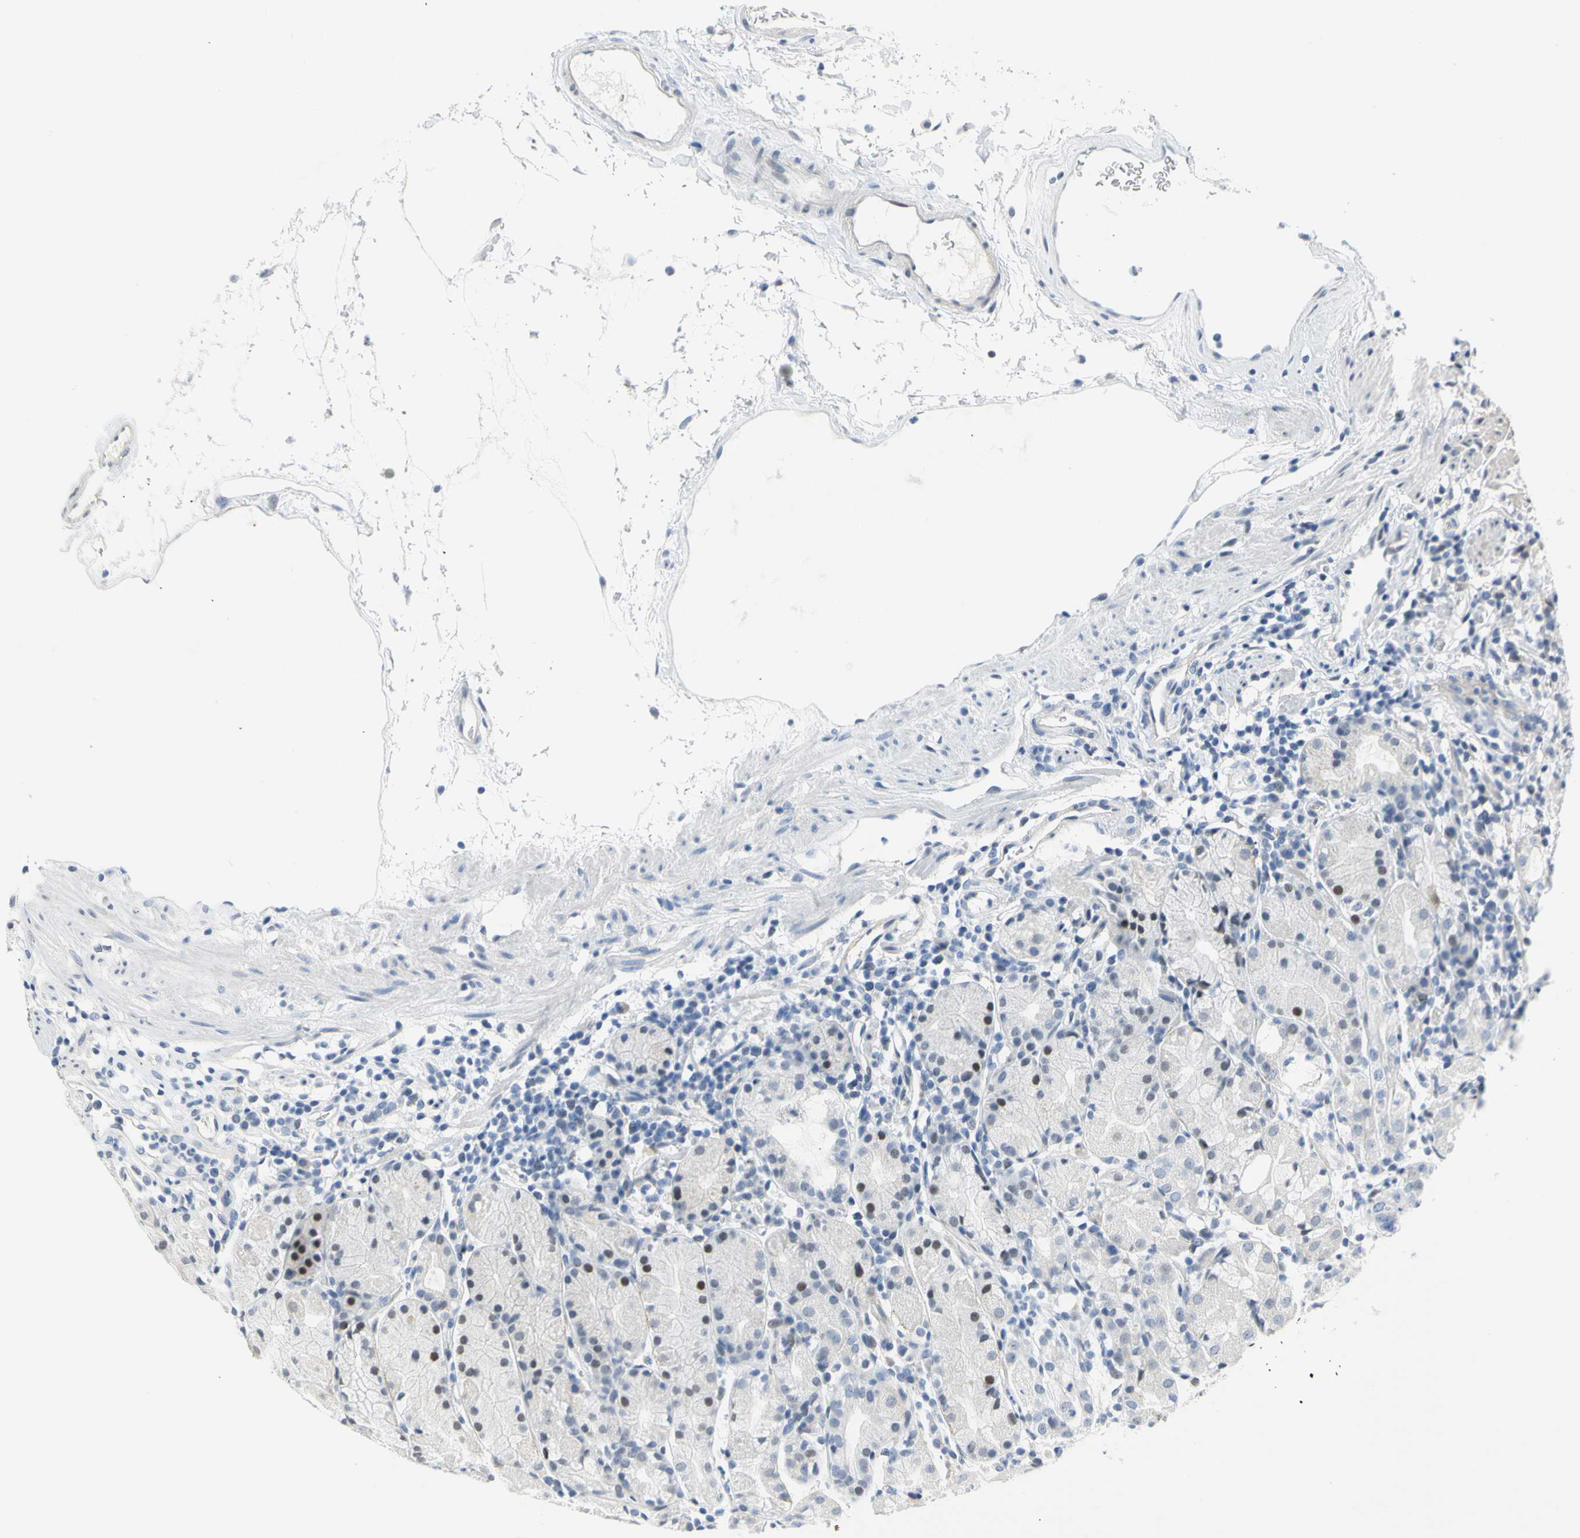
{"staining": {"intensity": "moderate", "quantity": "<25%", "location": "nuclear"}, "tissue": "stomach", "cell_type": "Glandular cells", "image_type": "normal", "snomed": [{"axis": "morphology", "description": "Normal tissue, NOS"}, {"axis": "topography", "description": "Stomach"}, {"axis": "topography", "description": "Stomach, lower"}], "caption": "Immunohistochemistry (IHC) micrograph of normal stomach: stomach stained using immunohistochemistry (IHC) reveals low levels of moderate protein expression localized specifically in the nuclear of glandular cells, appearing as a nuclear brown color.", "gene": "IMPG2", "patient": {"sex": "female", "age": 75}}